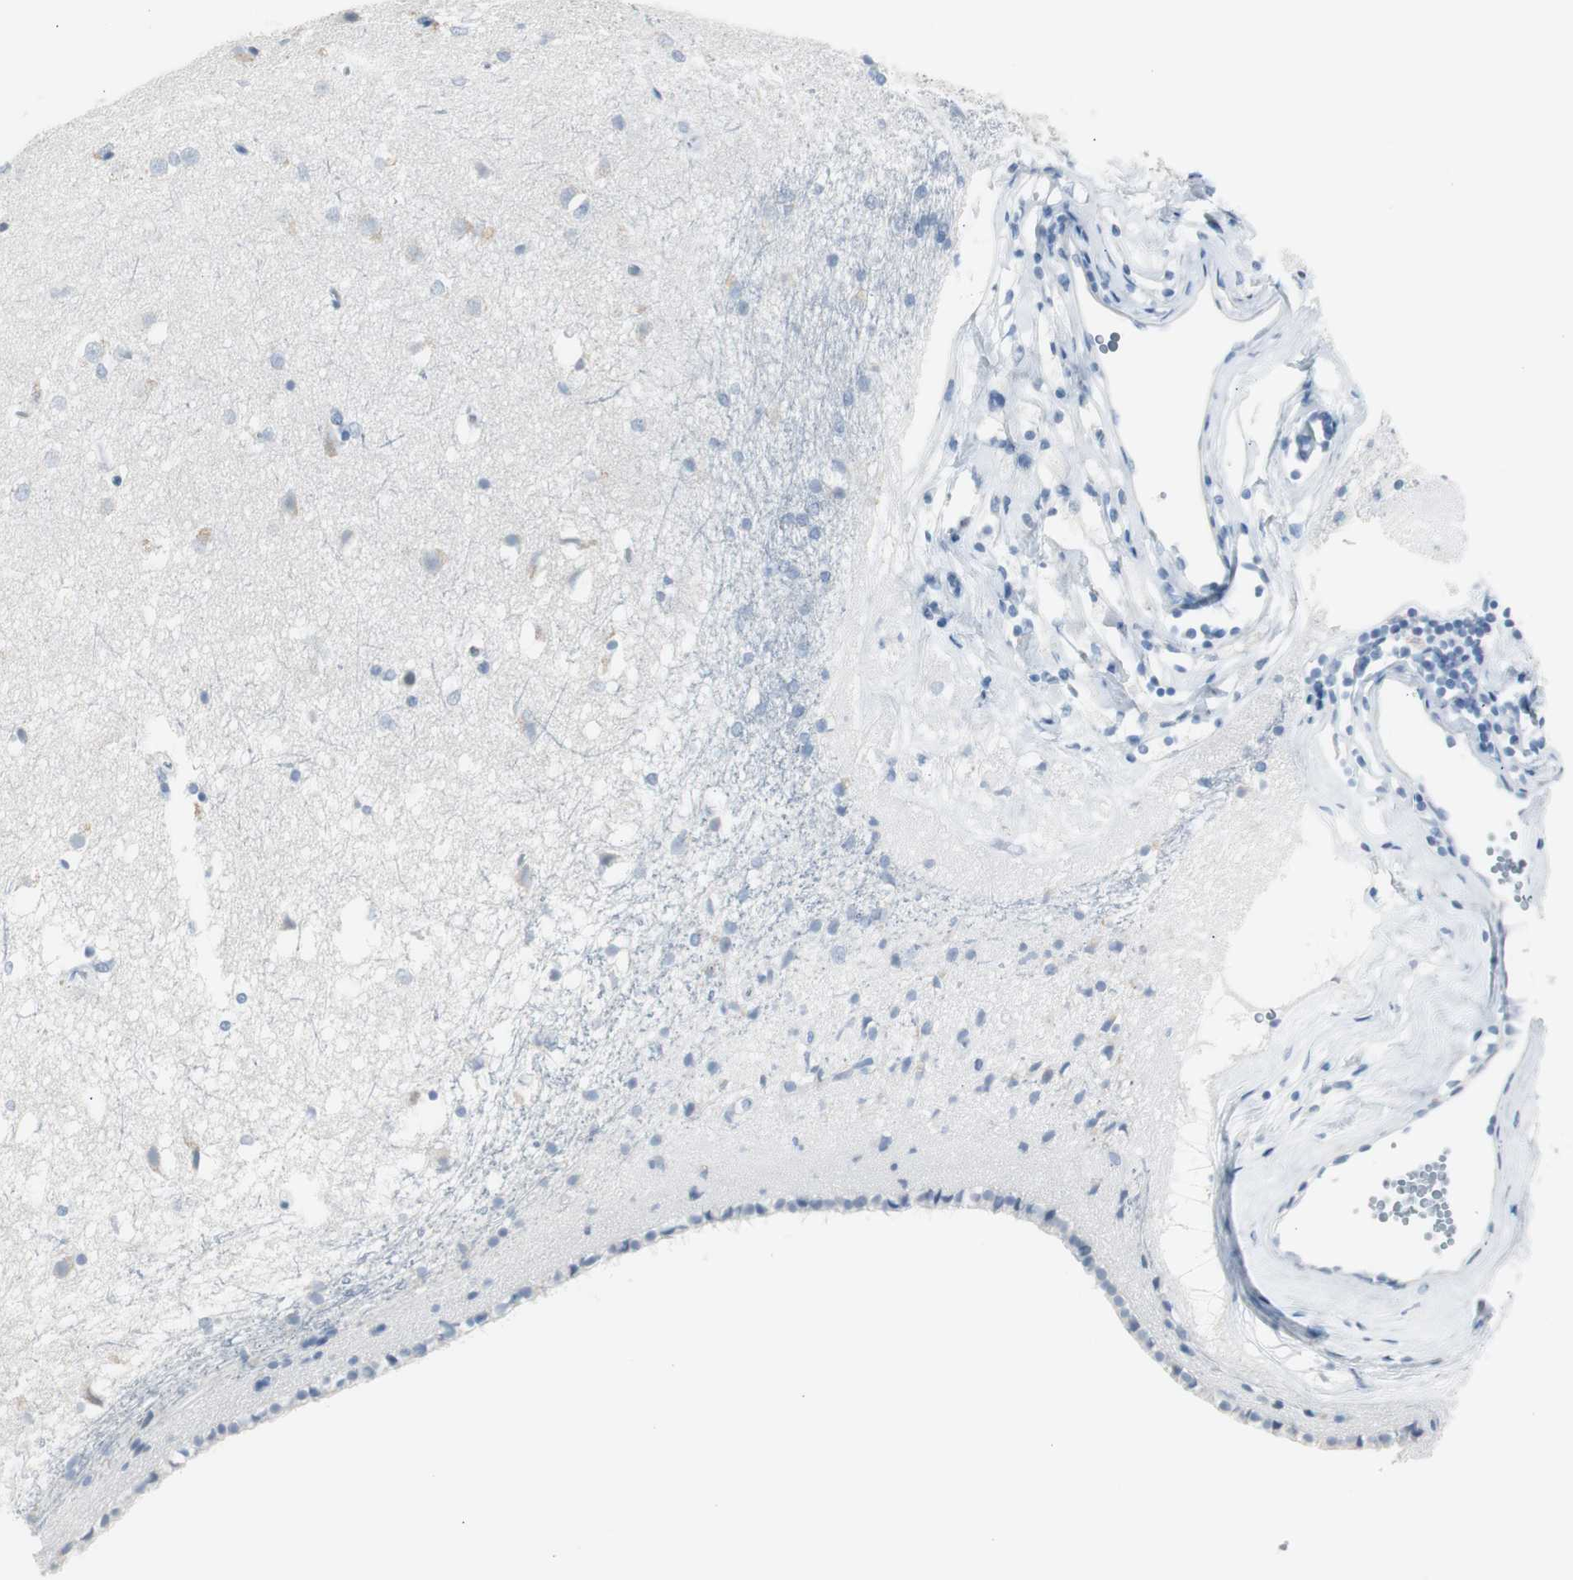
{"staining": {"intensity": "negative", "quantity": "none", "location": "none"}, "tissue": "caudate", "cell_type": "Glial cells", "image_type": "normal", "snomed": [{"axis": "morphology", "description": "Normal tissue, NOS"}, {"axis": "topography", "description": "Lateral ventricle wall"}], "caption": "Immunohistochemistry (IHC) image of normal human caudate stained for a protein (brown), which exhibits no positivity in glial cells. (DAB immunohistochemistry (IHC) with hematoxylin counter stain).", "gene": "S100A7A", "patient": {"sex": "female", "age": 19}}